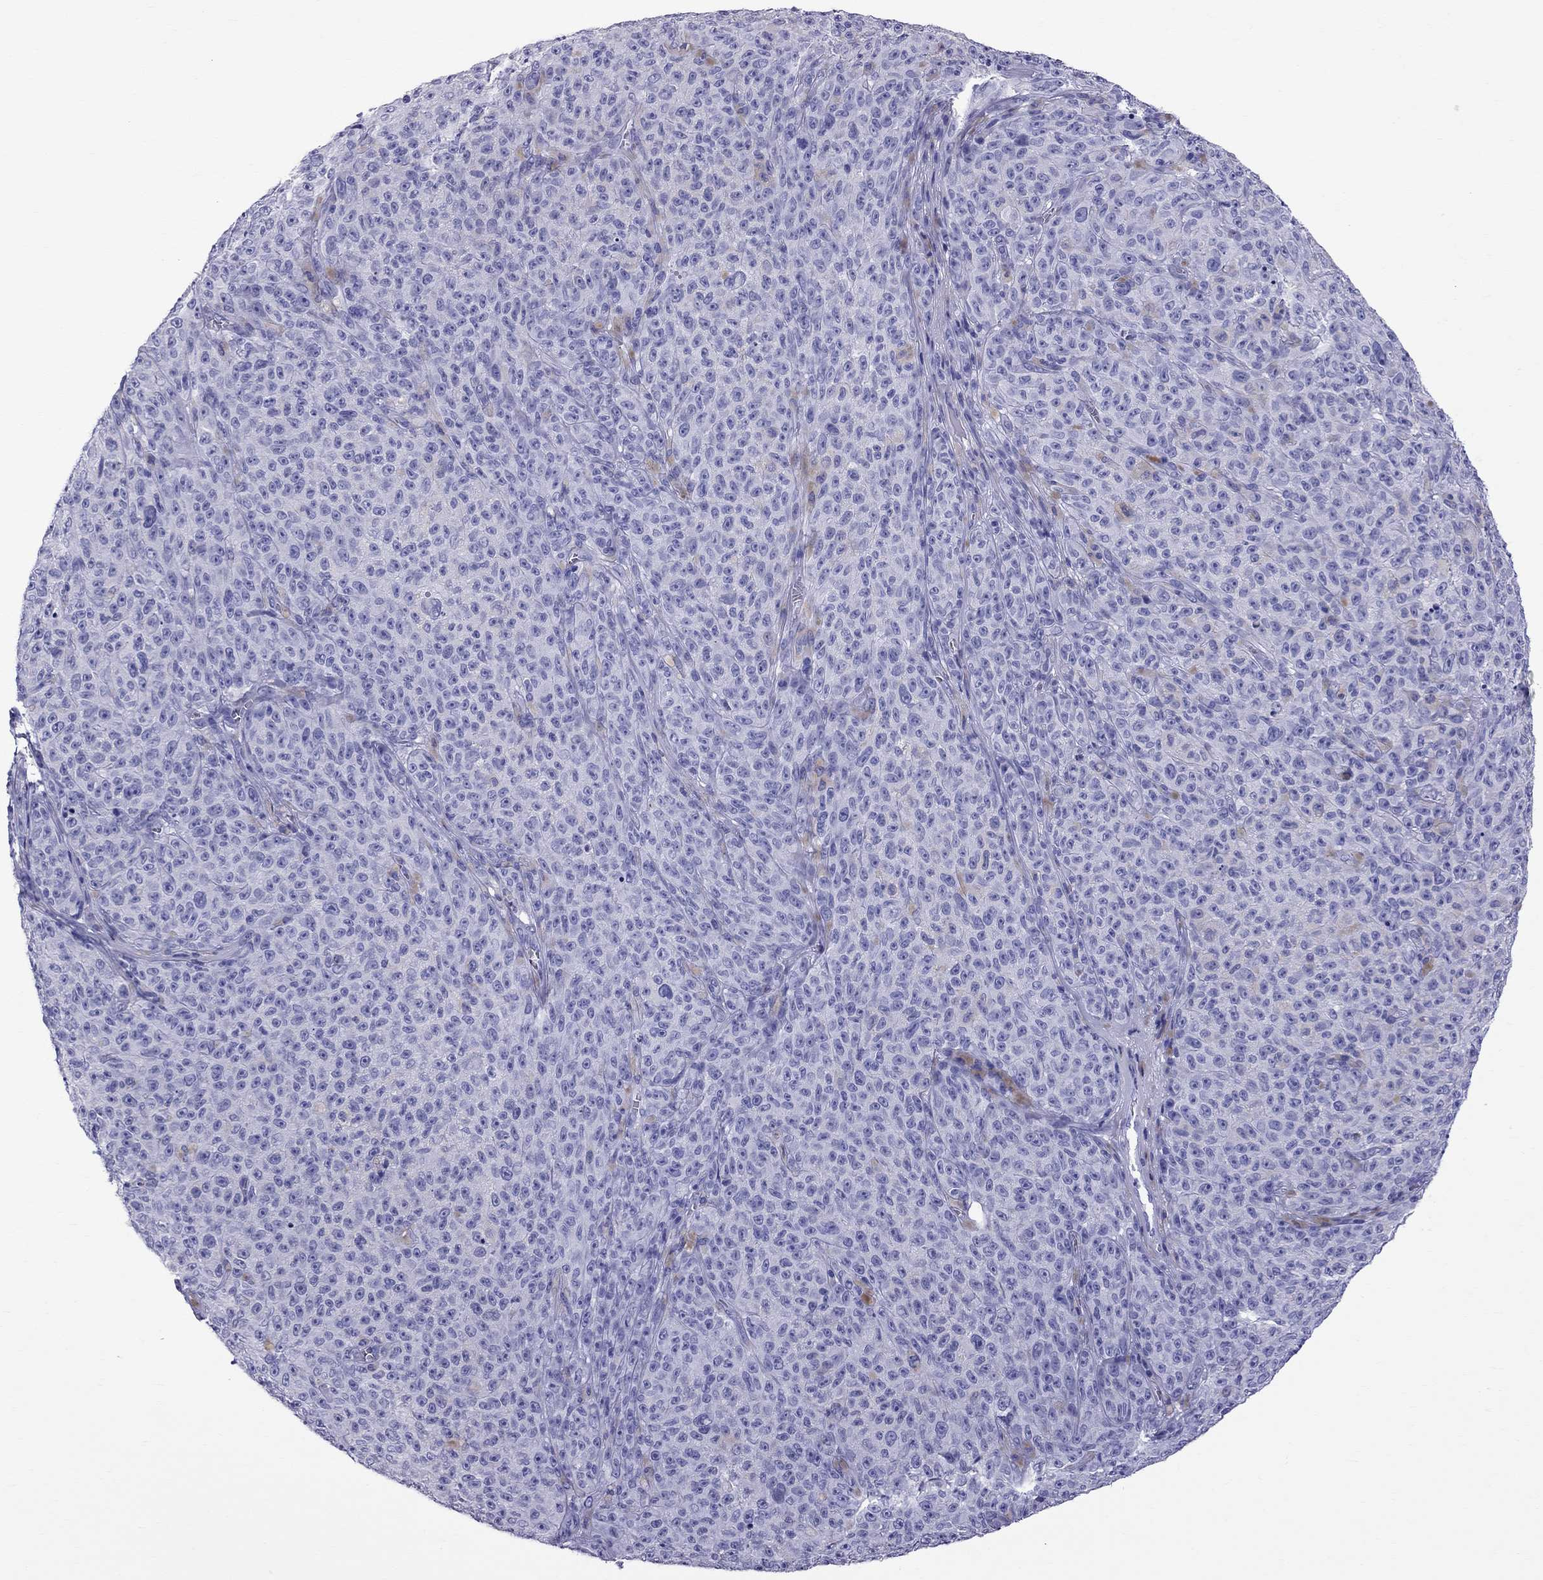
{"staining": {"intensity": "negative", "quantity": "none", "location": "none"}, "tissue": "melanoma", "cell_type": "Tumor cells", "image_type": "cancer", "snomed": [{"axis": "morphology", "description": "Malignant melanoma, NOS"}, {"axis": "topography", "description": "Skin"}], "caption": "The photomicrograph exhibits no staining of tumor cells in malignant melanoma.", "gene": "SCART1", "patient": {"sex": "female", "age": 82}}